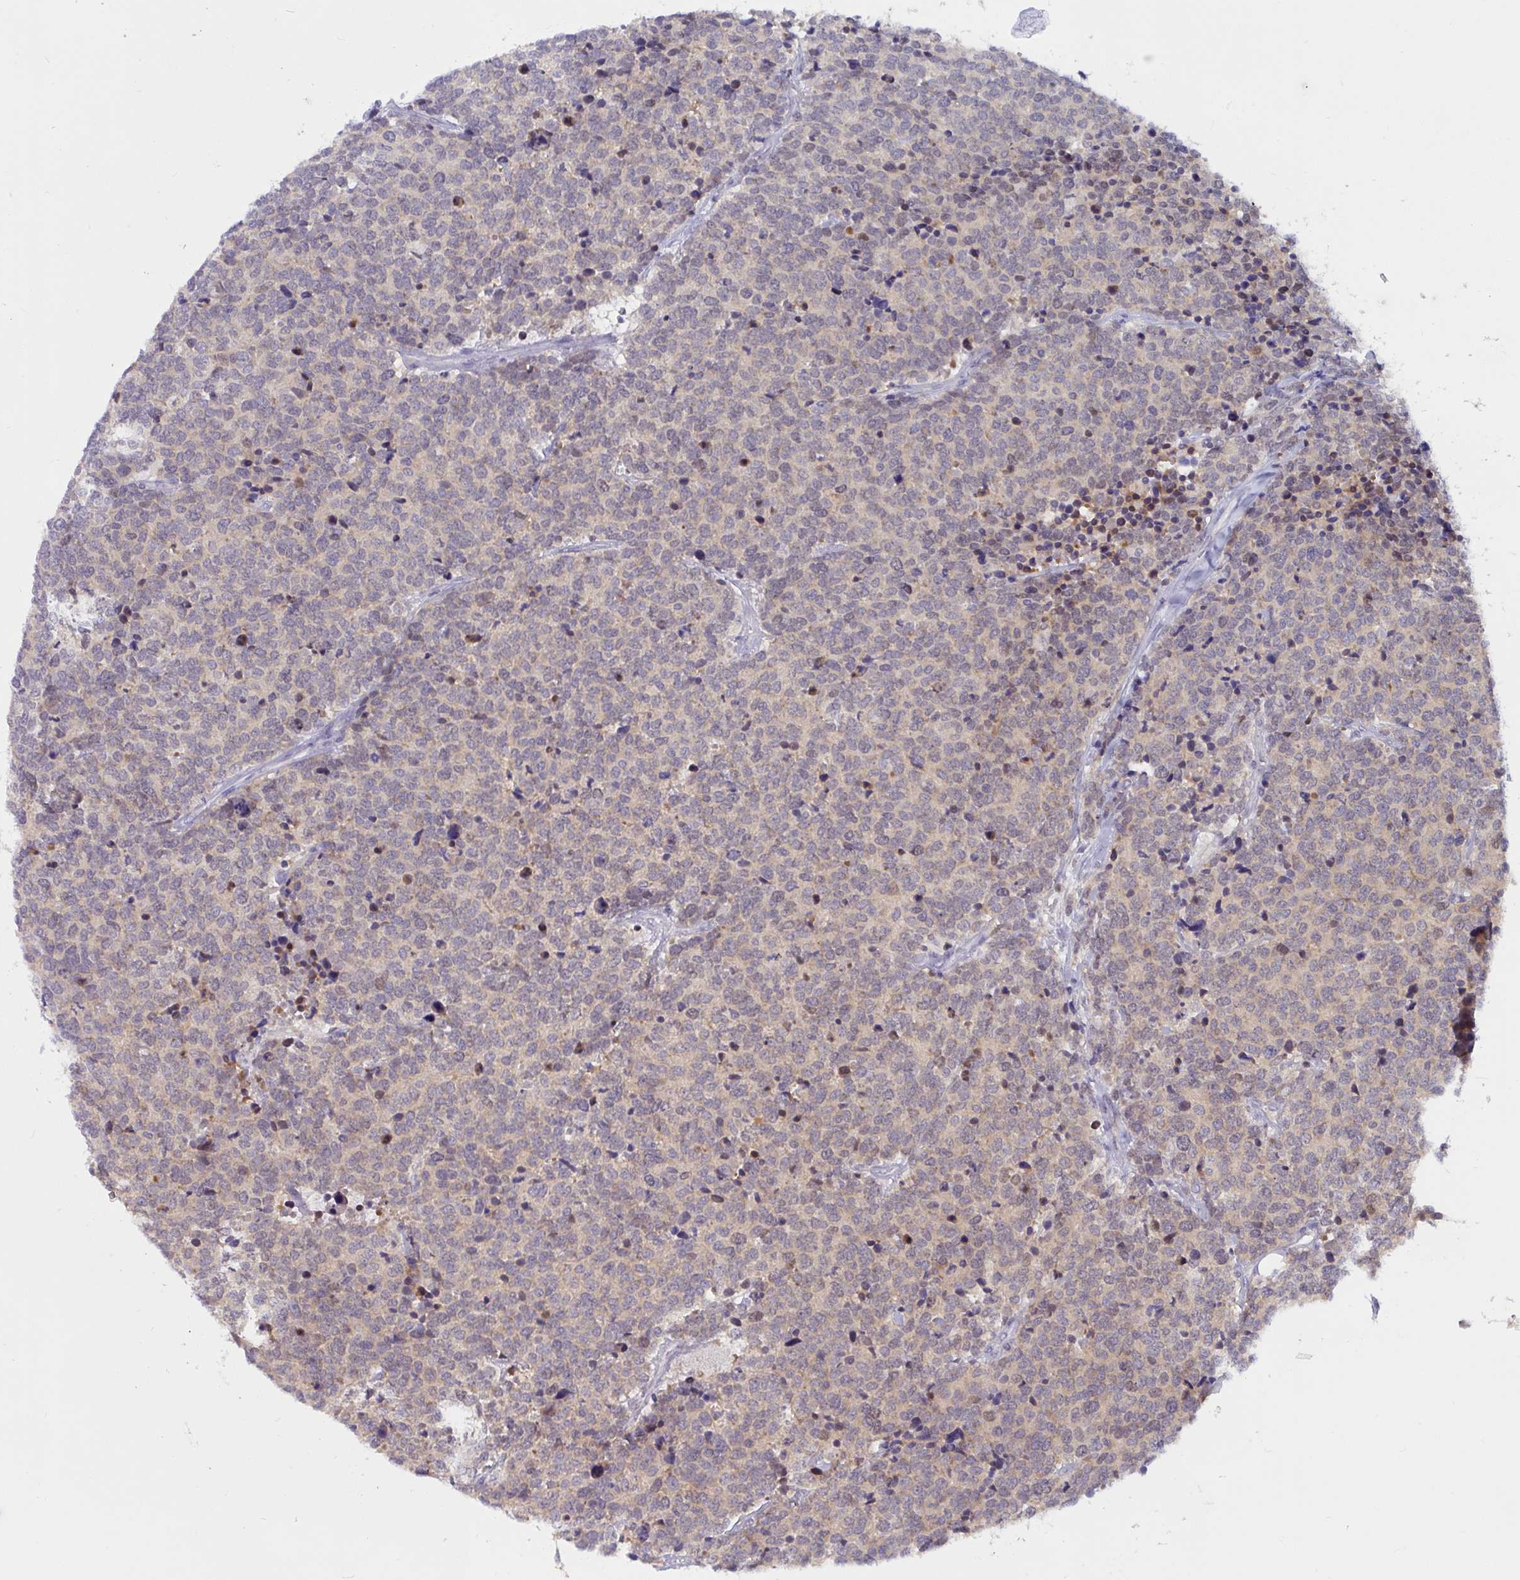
{"staining": {"intensity": "weak", "quantity": "25%-75%", "location": "cytoplasmic/membranous"}, "tissue": "carcinoid", "cell_type": "Tumor cells", "image_type": "cancer", "snomed": [{"axis": "morphology", "description": "Carcinoid, malignant, NOS"}, {"axis": "topography", "description": "Skin"}], "caption": "This is an image of IHC staining of carcinoid, which shows weak staining in the cytoplasmic/membranous of tumor cells.", "gene": "TSN", "patient": {"sex": "female", "age": 79}}